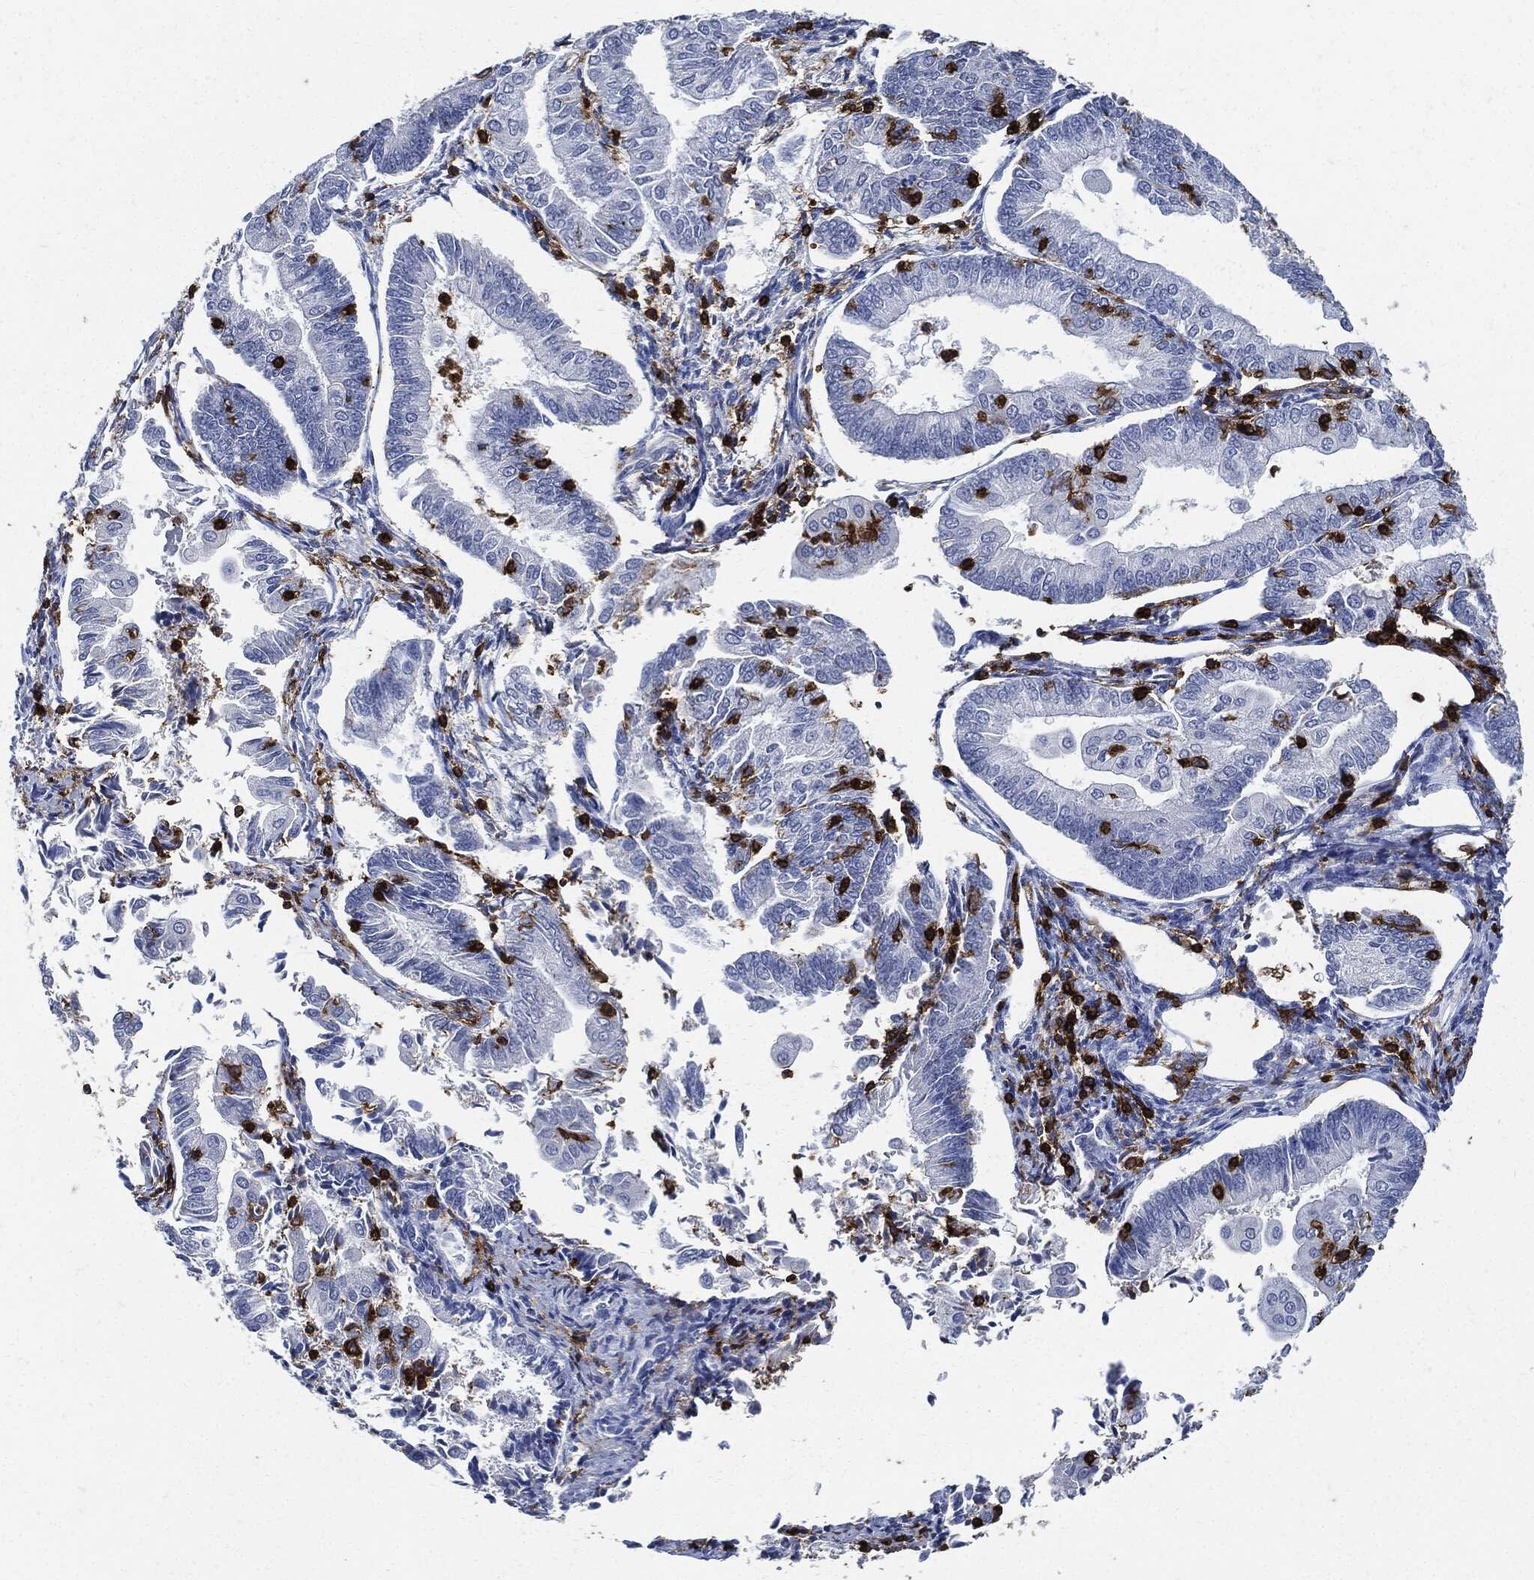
{"staining": {"intensity": "negative", "quantity": "none", "location": "none"}, "tissue": "endometrial cancer", "cell_type": "Tumor cells", "image_type": "cancer", "snomed": [{"axis": "morphology", "description": "Adenocarcinoma, NOS"}, {"axis": "topography", "description": "Endometrium"}], "caption": "An IHC histopathology image of endometrial cancer is shown. There is no staining in tumor cells of endometrial cancer.", "gene": "PTPRC", "patient": {"sex": "female", "age": 56}}